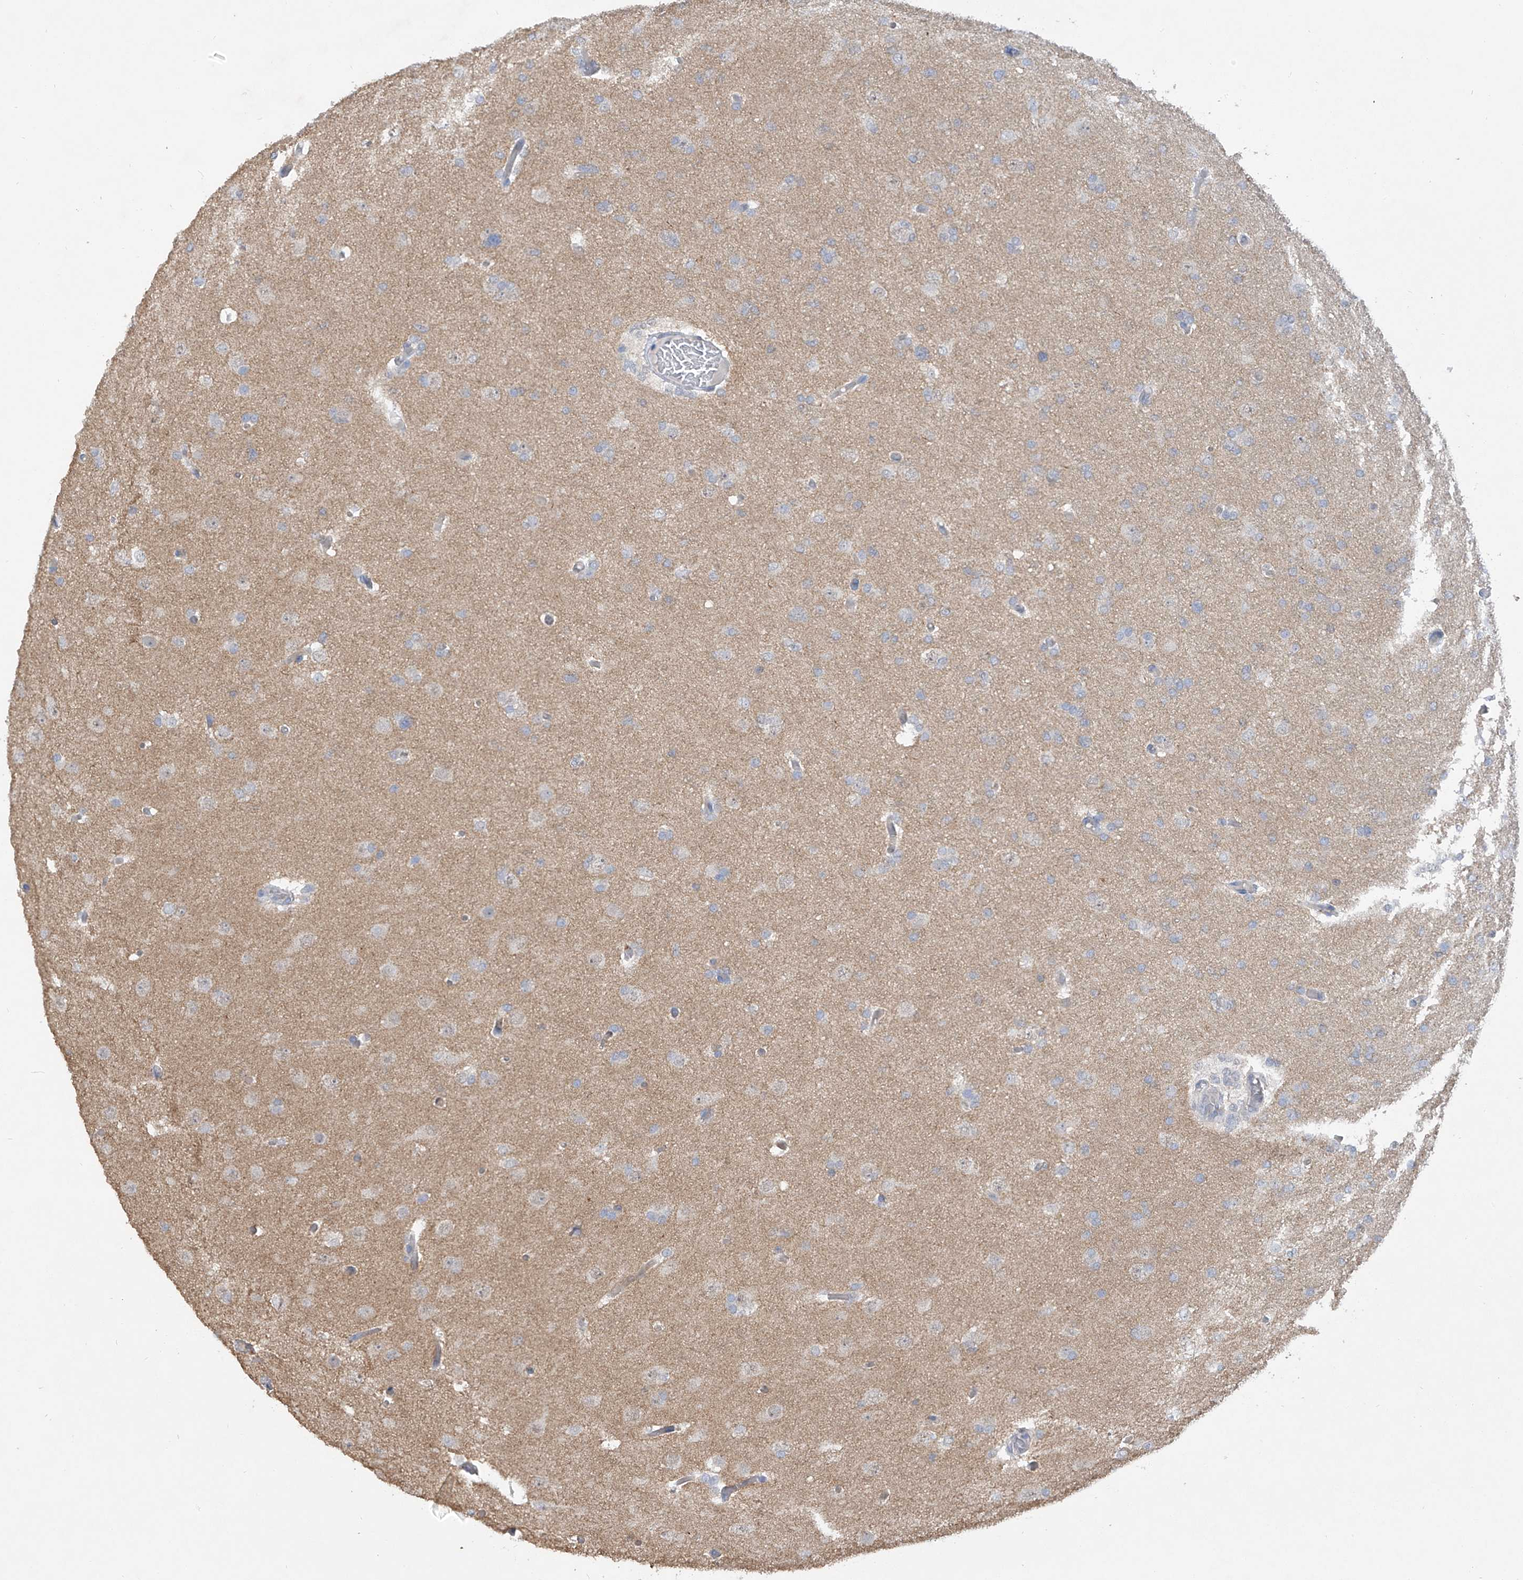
{"staining": {"intensity": "negative", "quantity": "none", "location": "none"}, "tissue": "glioma", "cell_type": "Tumor cells", "image_type": "cancer", "snomed": [{"axis": "morphology", "description": "Glioma, malignant, High grade"}, {"axis": "topography", "description": "Cerebral cortex"}], "caption": "Tumor cells are negative for protein expression in human malignant glioma (high-grade).", "gene": "HAS3", "patient": {"sex": "female", "age": 36}}